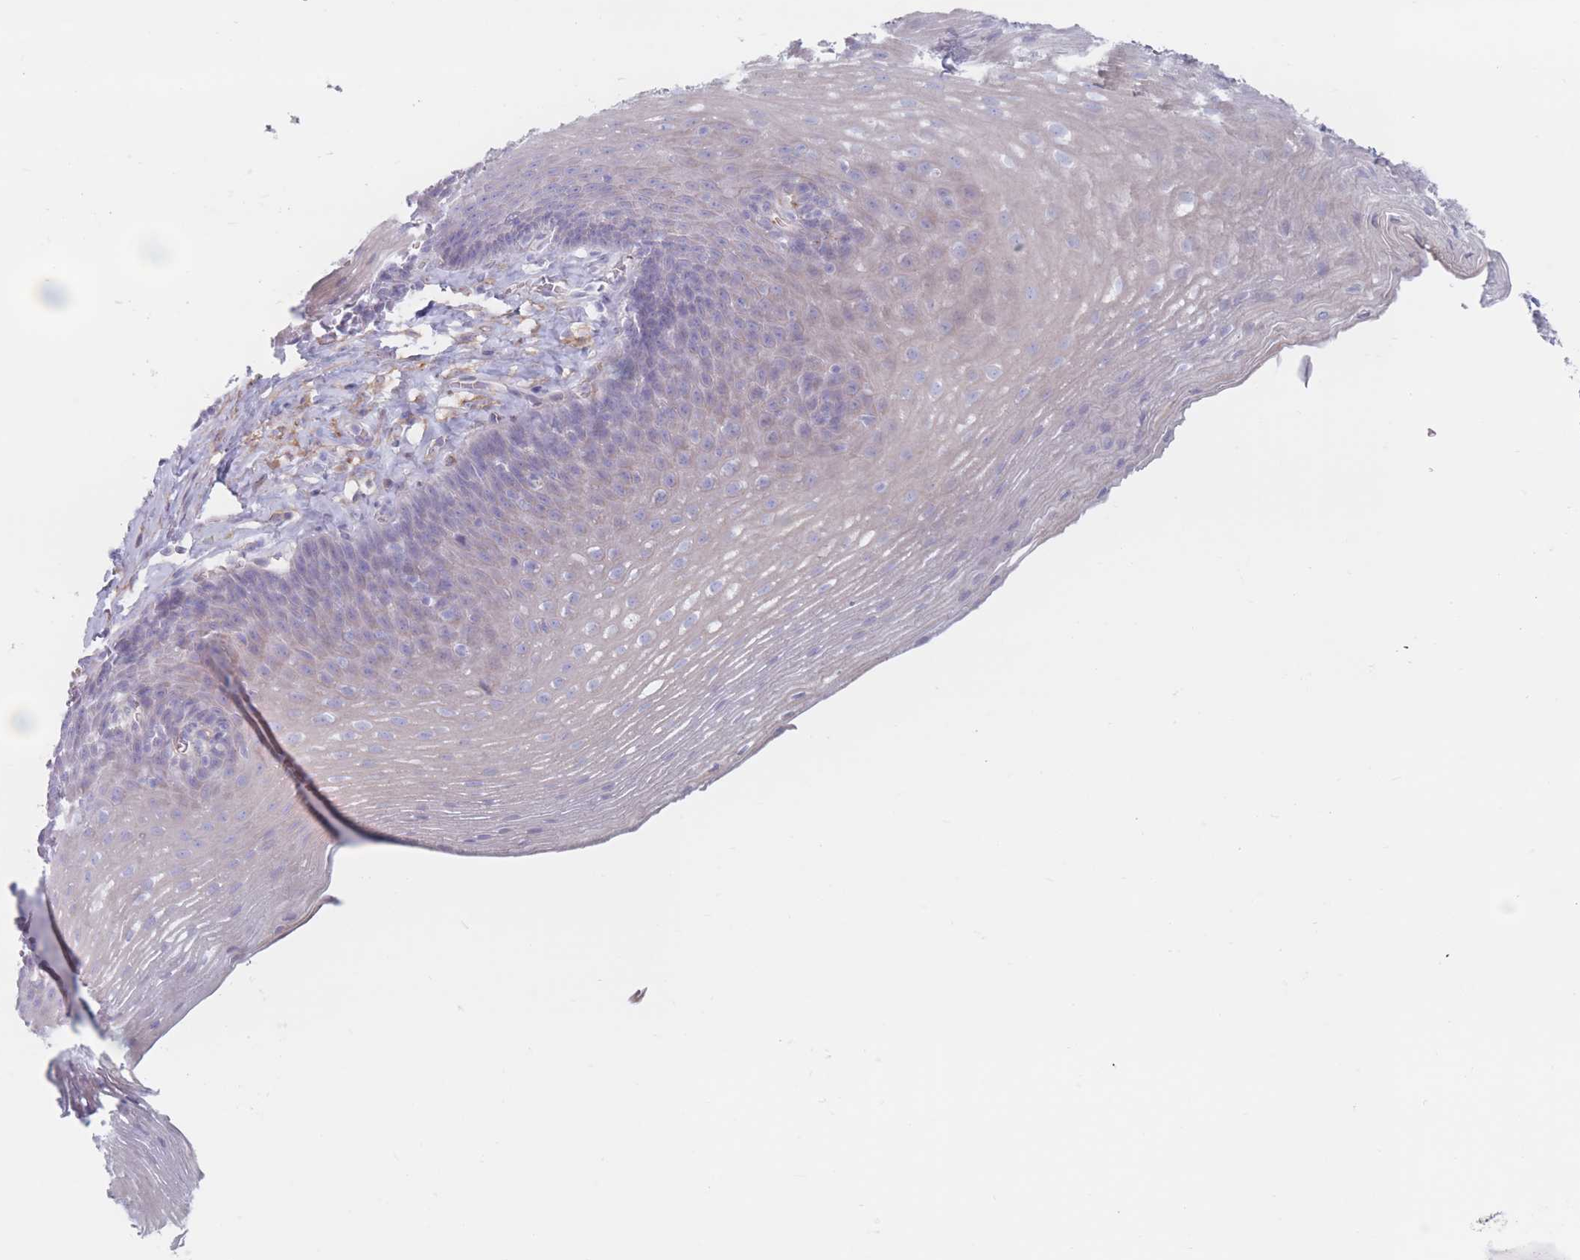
{"staining": {"intensity": "negative", "quantity": "none", "location": "none"}, "tissue": "esophagus", "cell_type": "Squamous epithelial cells", "image_type": "normal", "snomed": [{"axis": "morphology", "description": "Normal tissue, NOS"}, {"axis": "topography", "description": "Esophagus"}], "caption": "Squamous epithelial cells show no significant protein positivity in normal esophagus.", "gene": "PLPP1", "patient": {"sex": "female", "age": 66}}